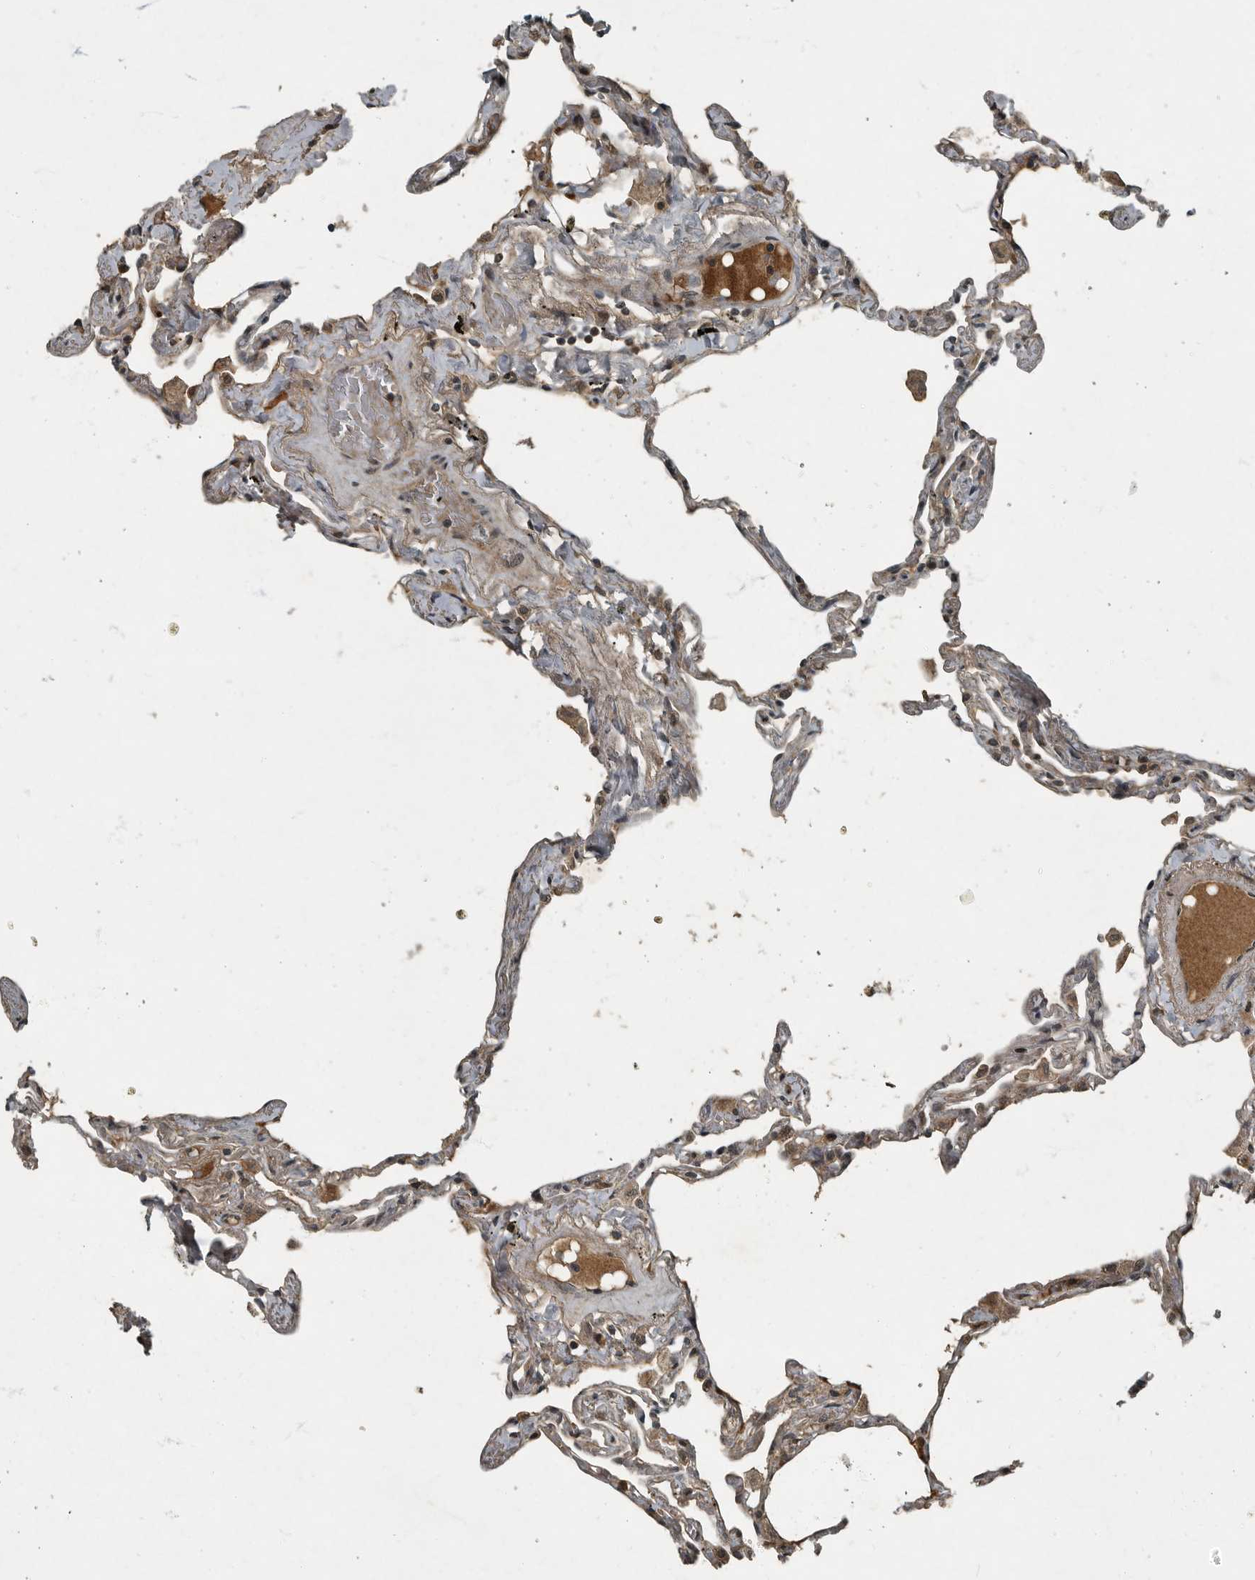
{"staining": {"intensity": "moderate", "quantity": "<25%", "location": "cytoplasmic/membranous"}, "tissue": "lung", "cell_type": "Alveolar cells", "image_type": "normal", "snomed": [{"axis": "morphology", "description": "Normal tissue, NOS"}, {"axis": "topography", "description": "Lung"}], "caption": "This photomicrograph reveals immunohistochemistry (IHC) staining of unremarkable lung, with low moderate cytoplasmic/membranous expression in about <25% of alveolar cells.", "gene": "FOXO1", "patient": {"sex": "female", "age": 67}}